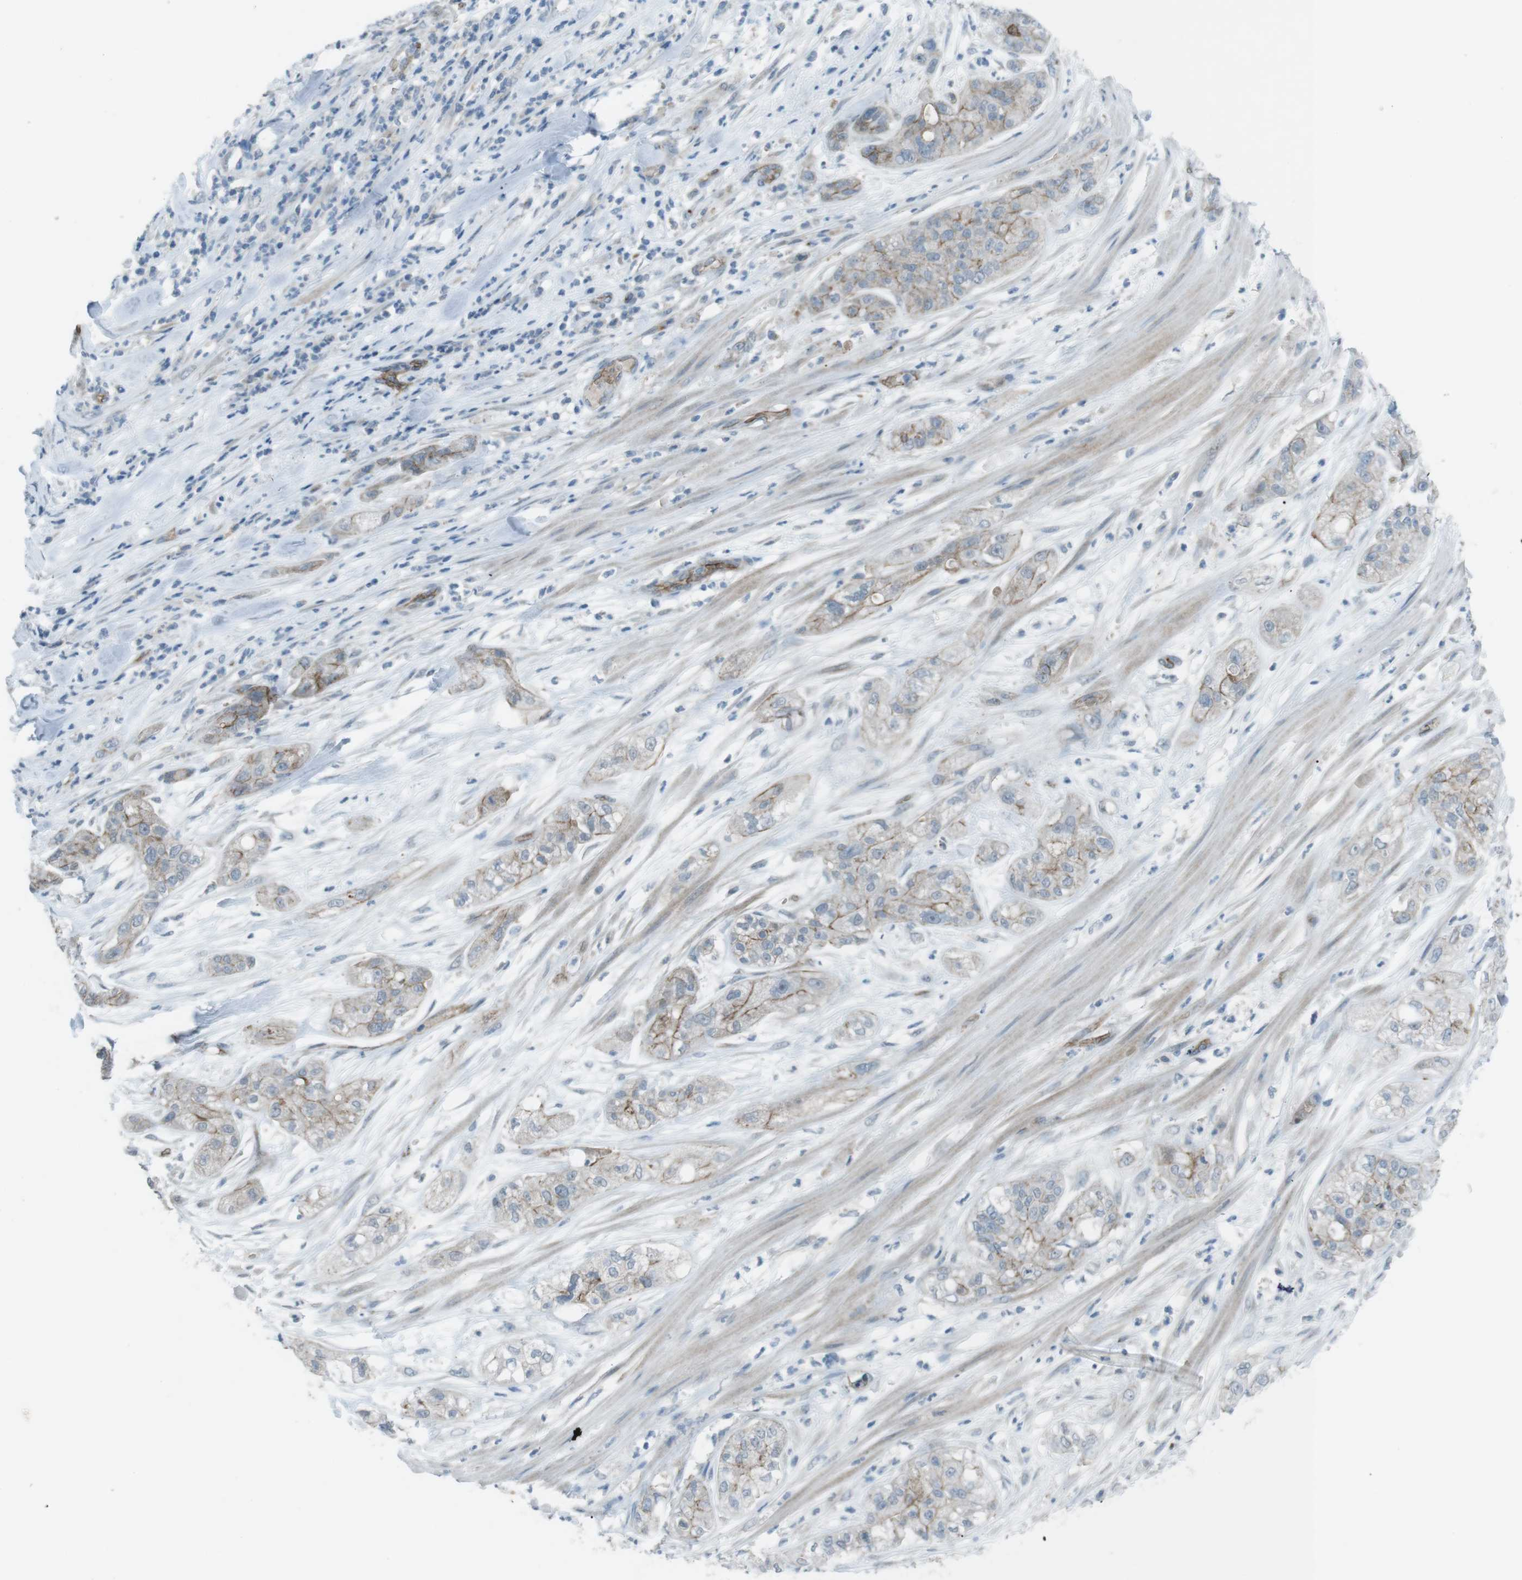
{"staining": {"intensity": "moderate", "quantity": "<25%", "location": "cytoplasmic/membranous"}, "tissue": "pancreatic cancer", "cell_type": "Tumor cells", "image_type": "cancer", "snomed": [{"axis": "morphology", "description": "Adenocarcinoma, NOS"}, {"axis": "topography", "description": "Pancreas"}], "caption": "Pancreatic cancer (adenocarcinoma) tissue shows moderate cytoplasmic/membranous expression in approximately <25% of tumor cells, visualized by immunohistochemistry.", "gene": "SPTA1", "patient": {"sex": "female", "age": 78}}